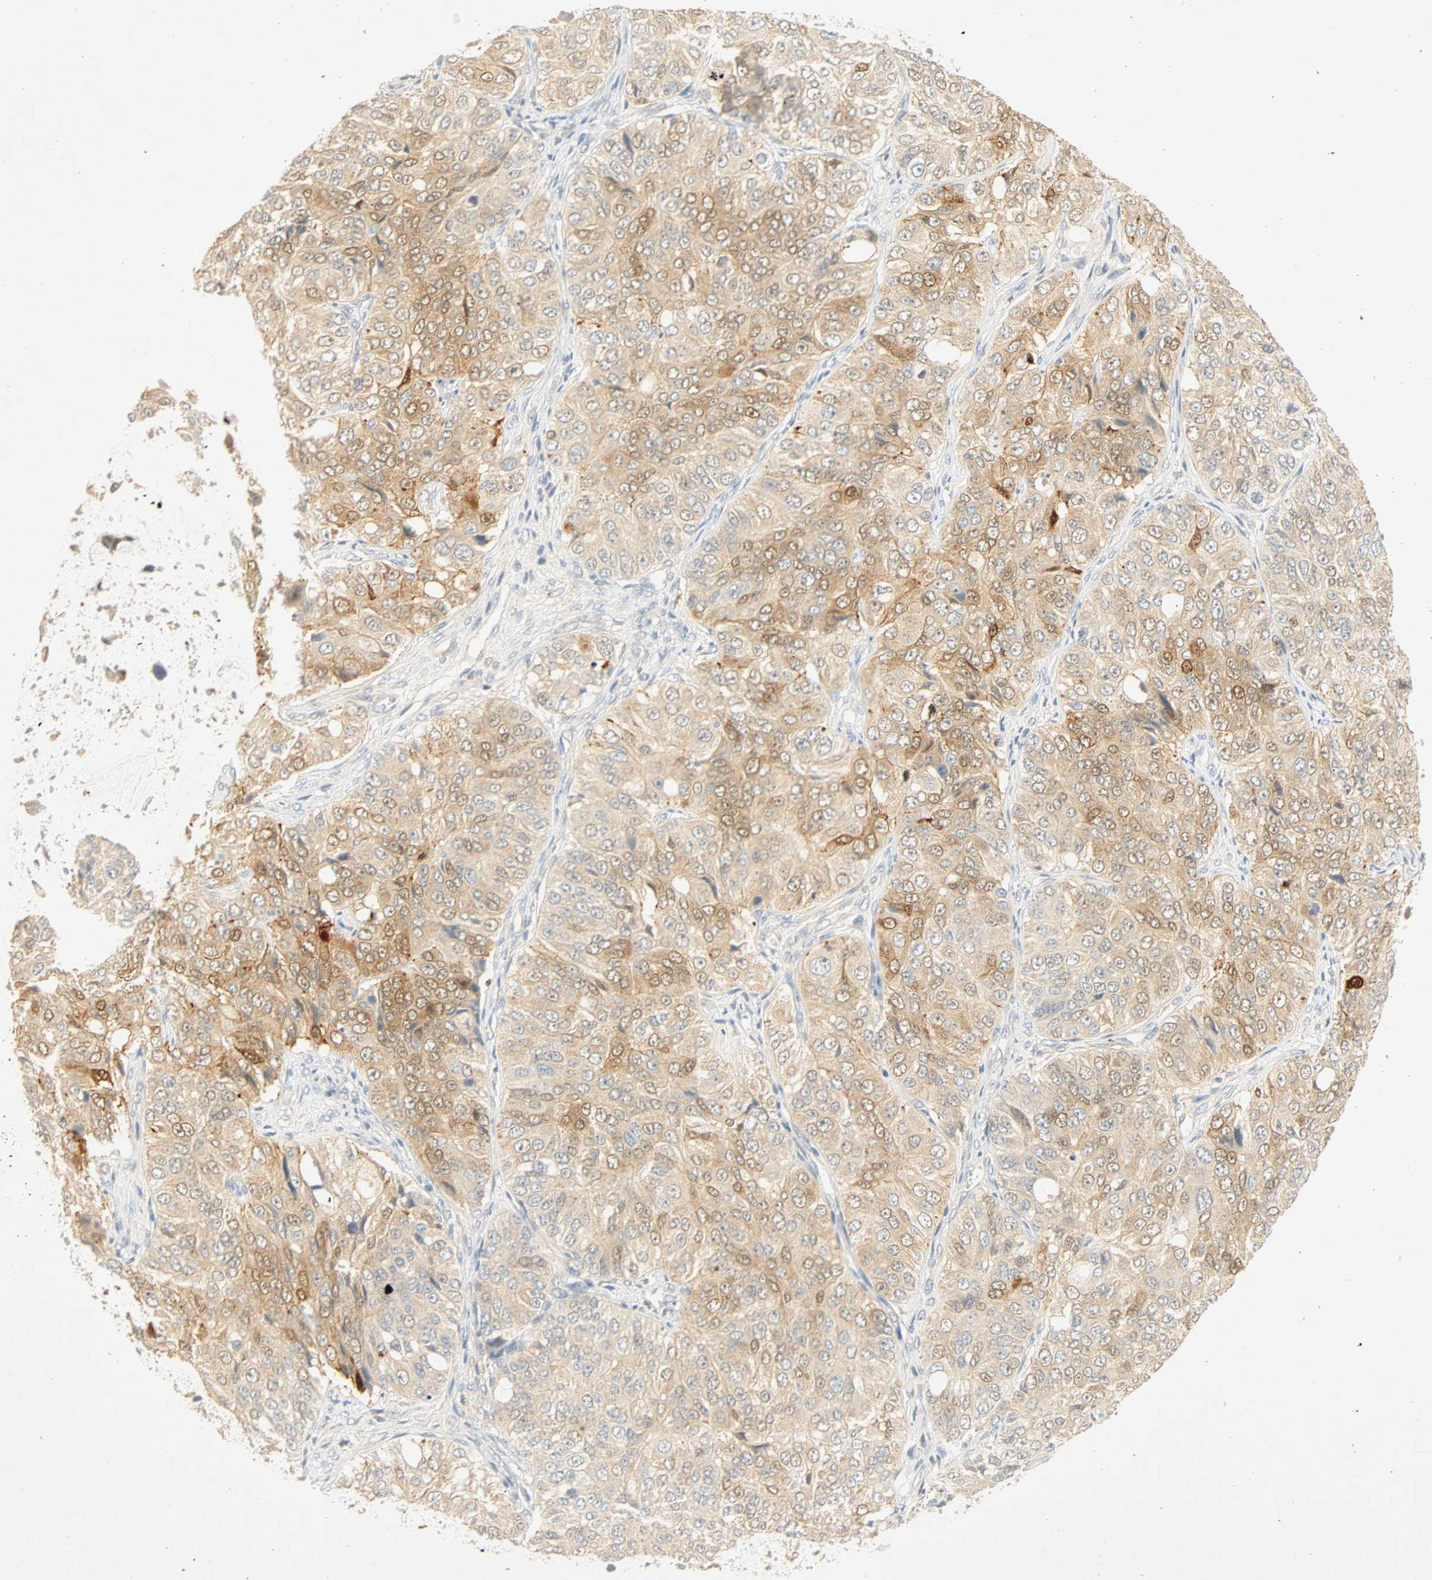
{"staining": {"intensity": "moderate", "quantity": ">75%", "location": "cytoplasmic/membranous"}, "tissue": "ovarian cancer", "cell_type": "Tumor cells", "image_type": "cancer", "snomed": [{"axis": "morphology", "description": "Carcinoma, endometroid"}, {"axis": "topography", "description": "Ovary"}], "caption": "IHC image of human ovarian endometroid carcinoma stained for a protein (brown), which exhibits medium levels of moderate cytoplasmic/membranous positivity in approximately >75% of tumor cells.", "gene": "SELENBP1", "patient": {"sex": "female", "age": 51}}